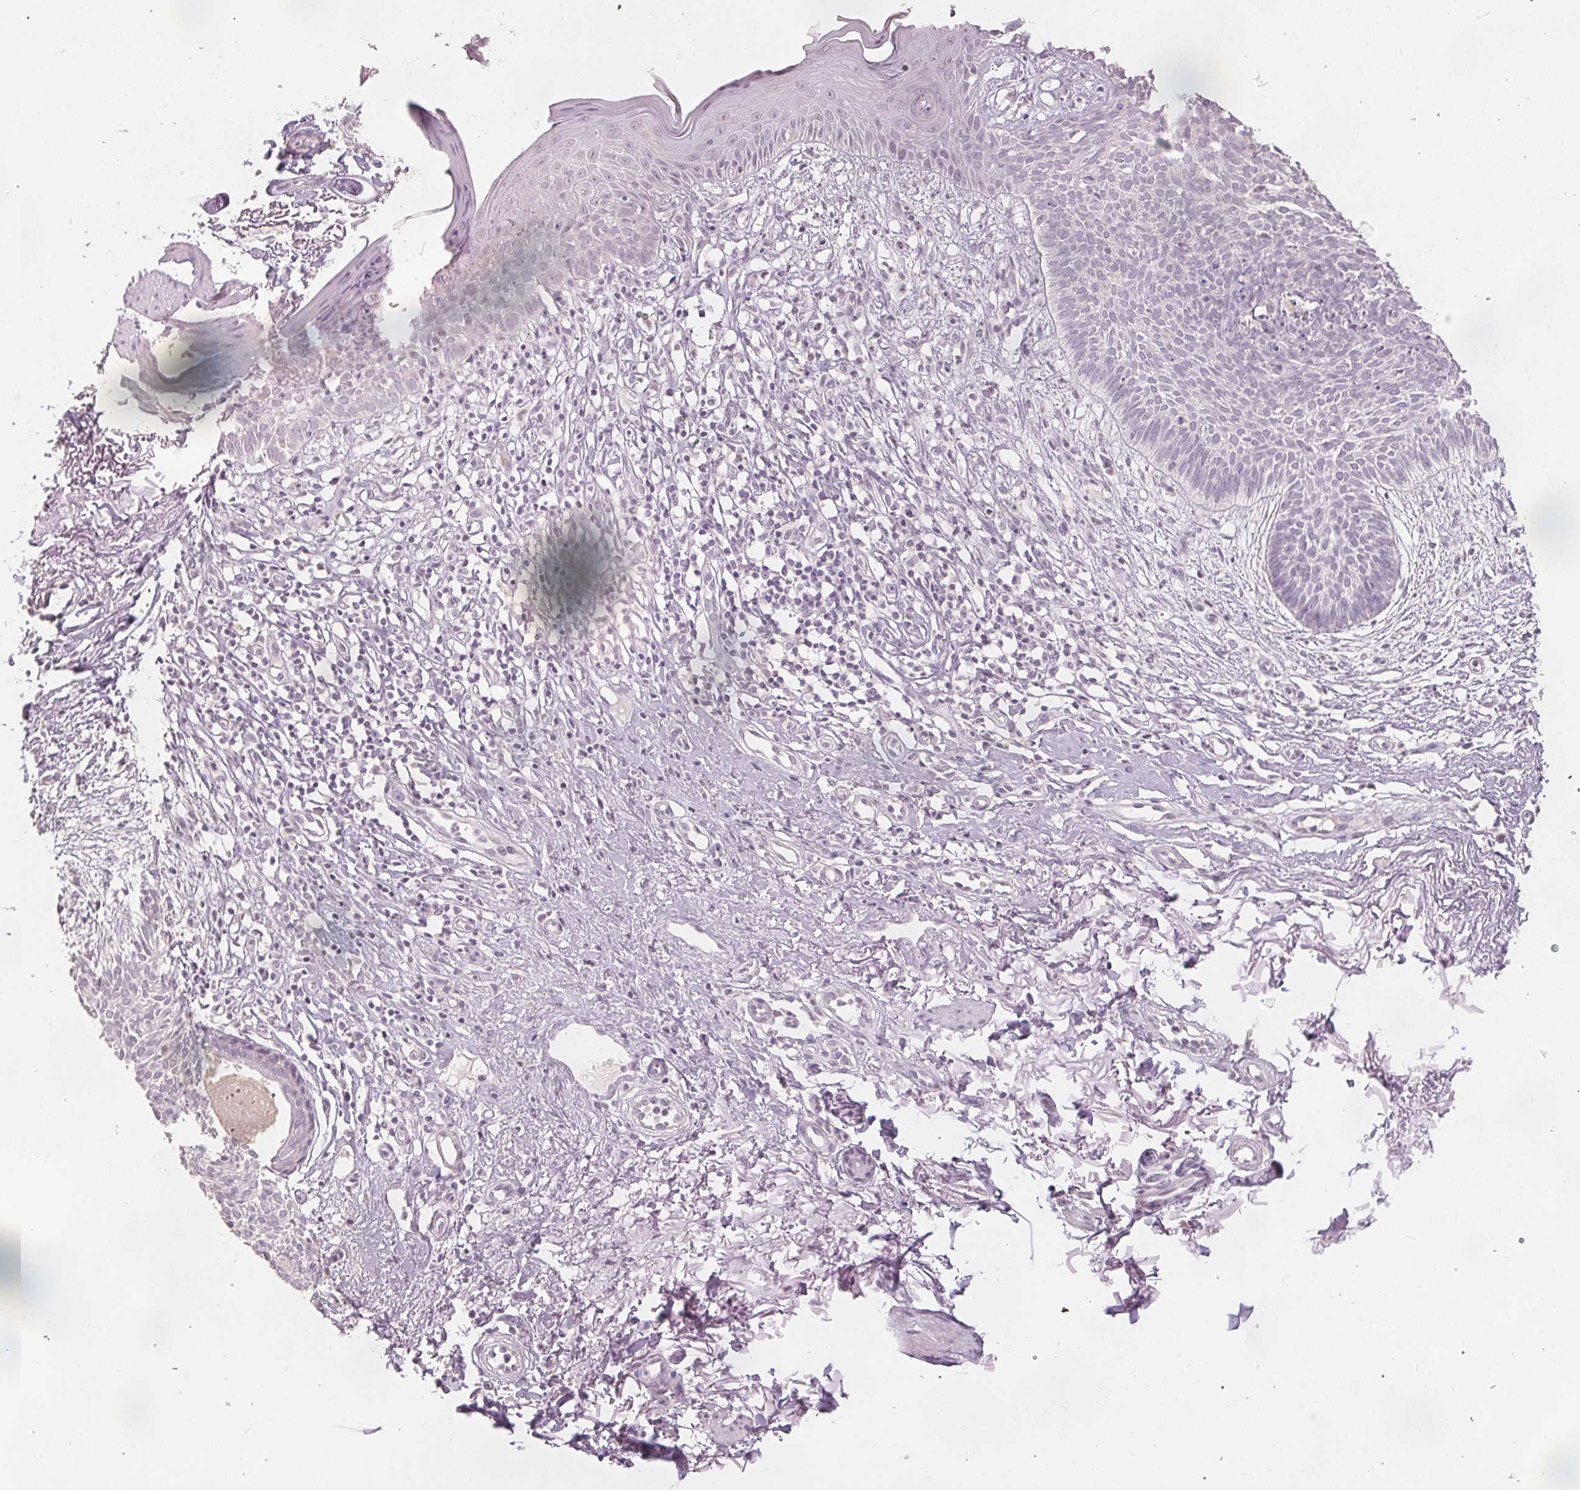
{"staining": {"intensity": "negative", "quantity": "none", "location": "none"}, "tissue": "skin cancer", "cell_type": "Tumor cells", "image_type": "cancer", "snomed": [{"axis": "morphology", "description": "Basal cell carcinoma"}, {"axis": "topography", "description": "Skin"}], "caption": "Skin cancer stained for a protein using immunohistochemistry (IHC) demonstrates no positivity tumor cells.", "gene": "SLC27A5", "patient": {"sex": "female", "age": 84}}